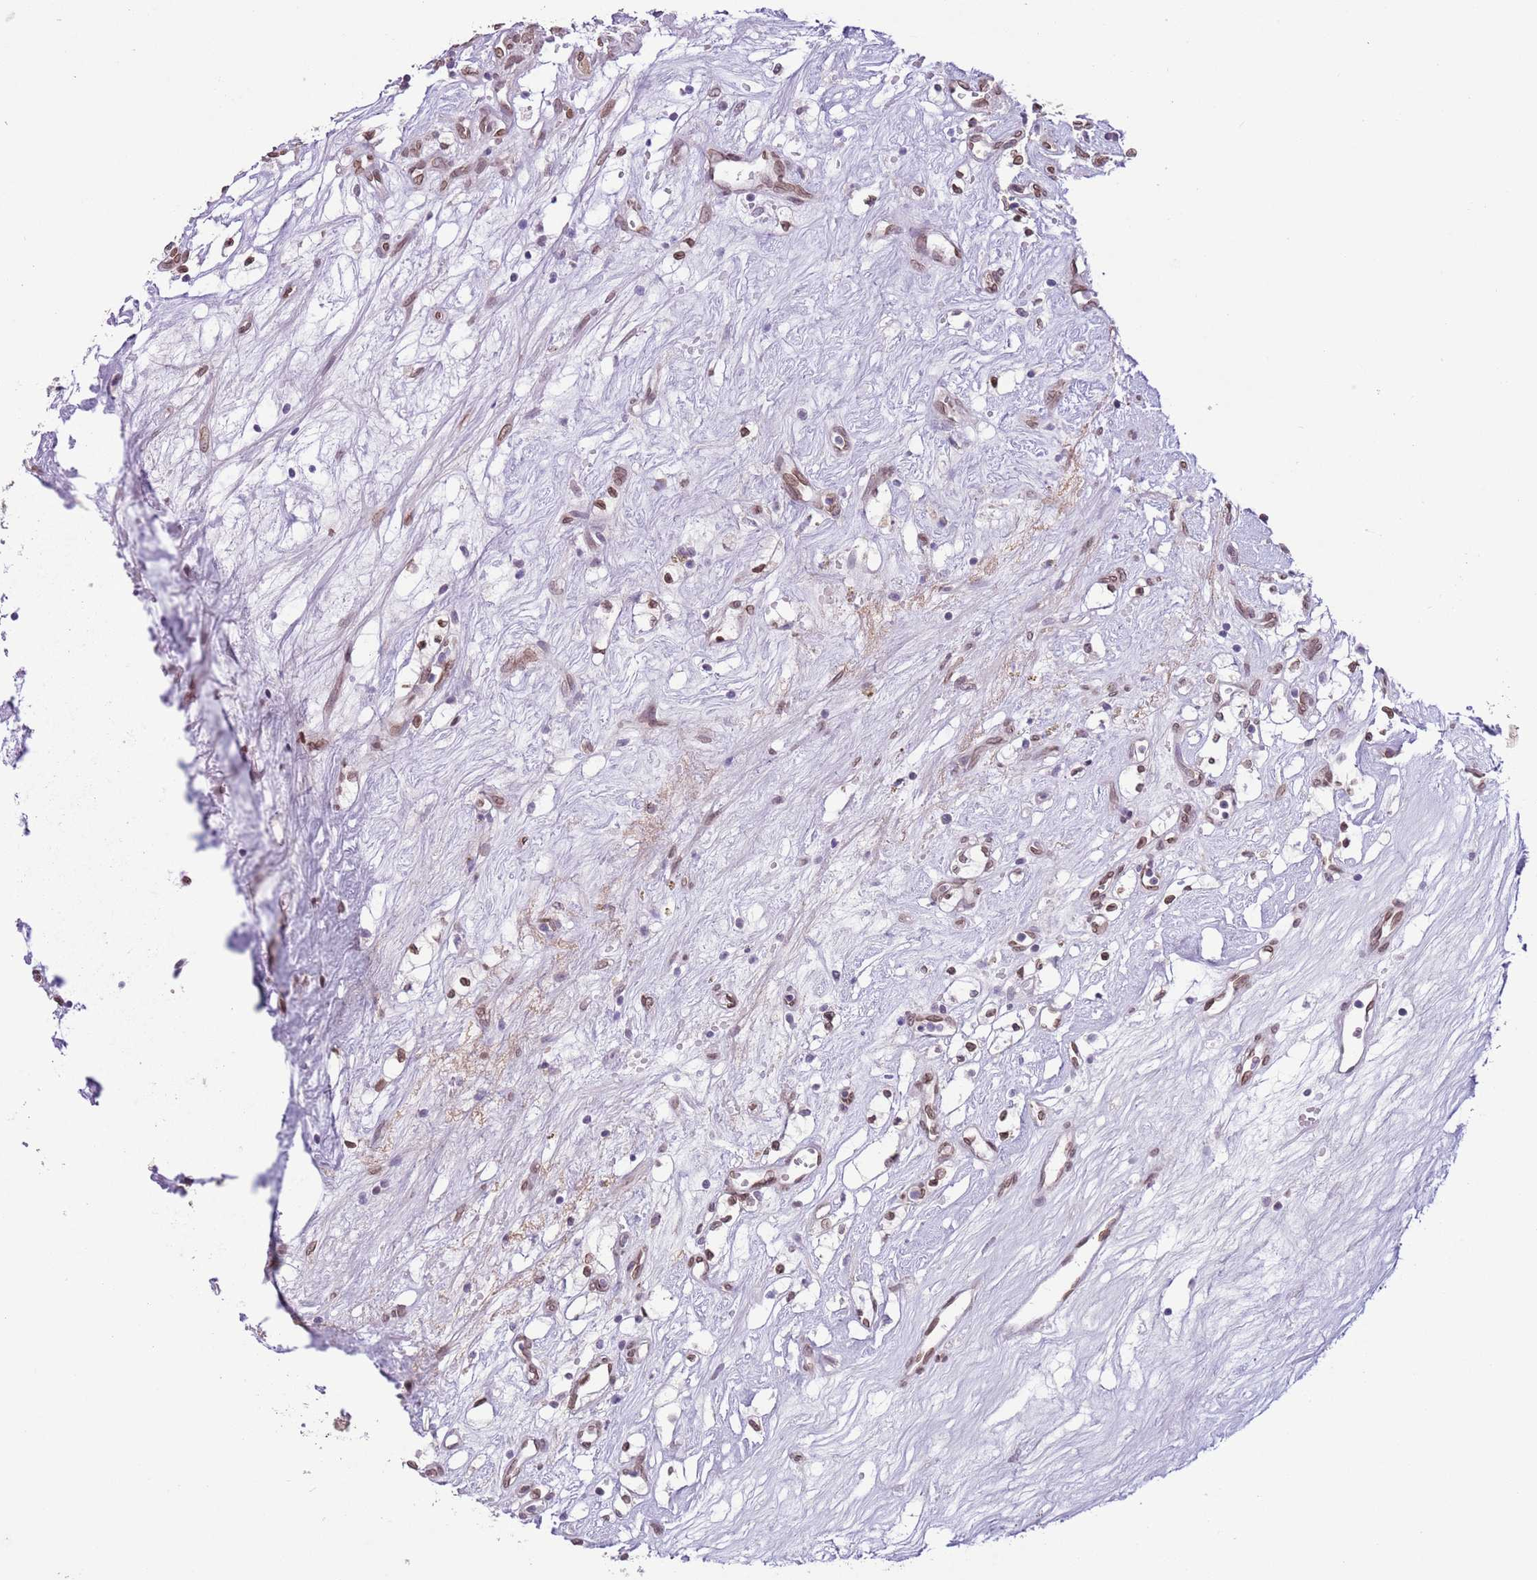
{"staining": {"intensity": "moderate", "quantity": "25%-75%", "location": "nuclear"}, "tissue": "renal cancer", "cell_type": "Tumor cells", "image_type": "cancer", "snomed": [{"axis": "morphology", "description": "Adenocarcinoma, NOS"}, {"axis": "topography", "description": "Kidney"}], "caption": "Adenocarcinoma (renal) was stained to show a protein in brown. There is medium levels of moderate nuclear expression in about 25%-75% of tumor cells.", "gene": "ZGLP1", "patient": {"sex": "male", "age": 59}}